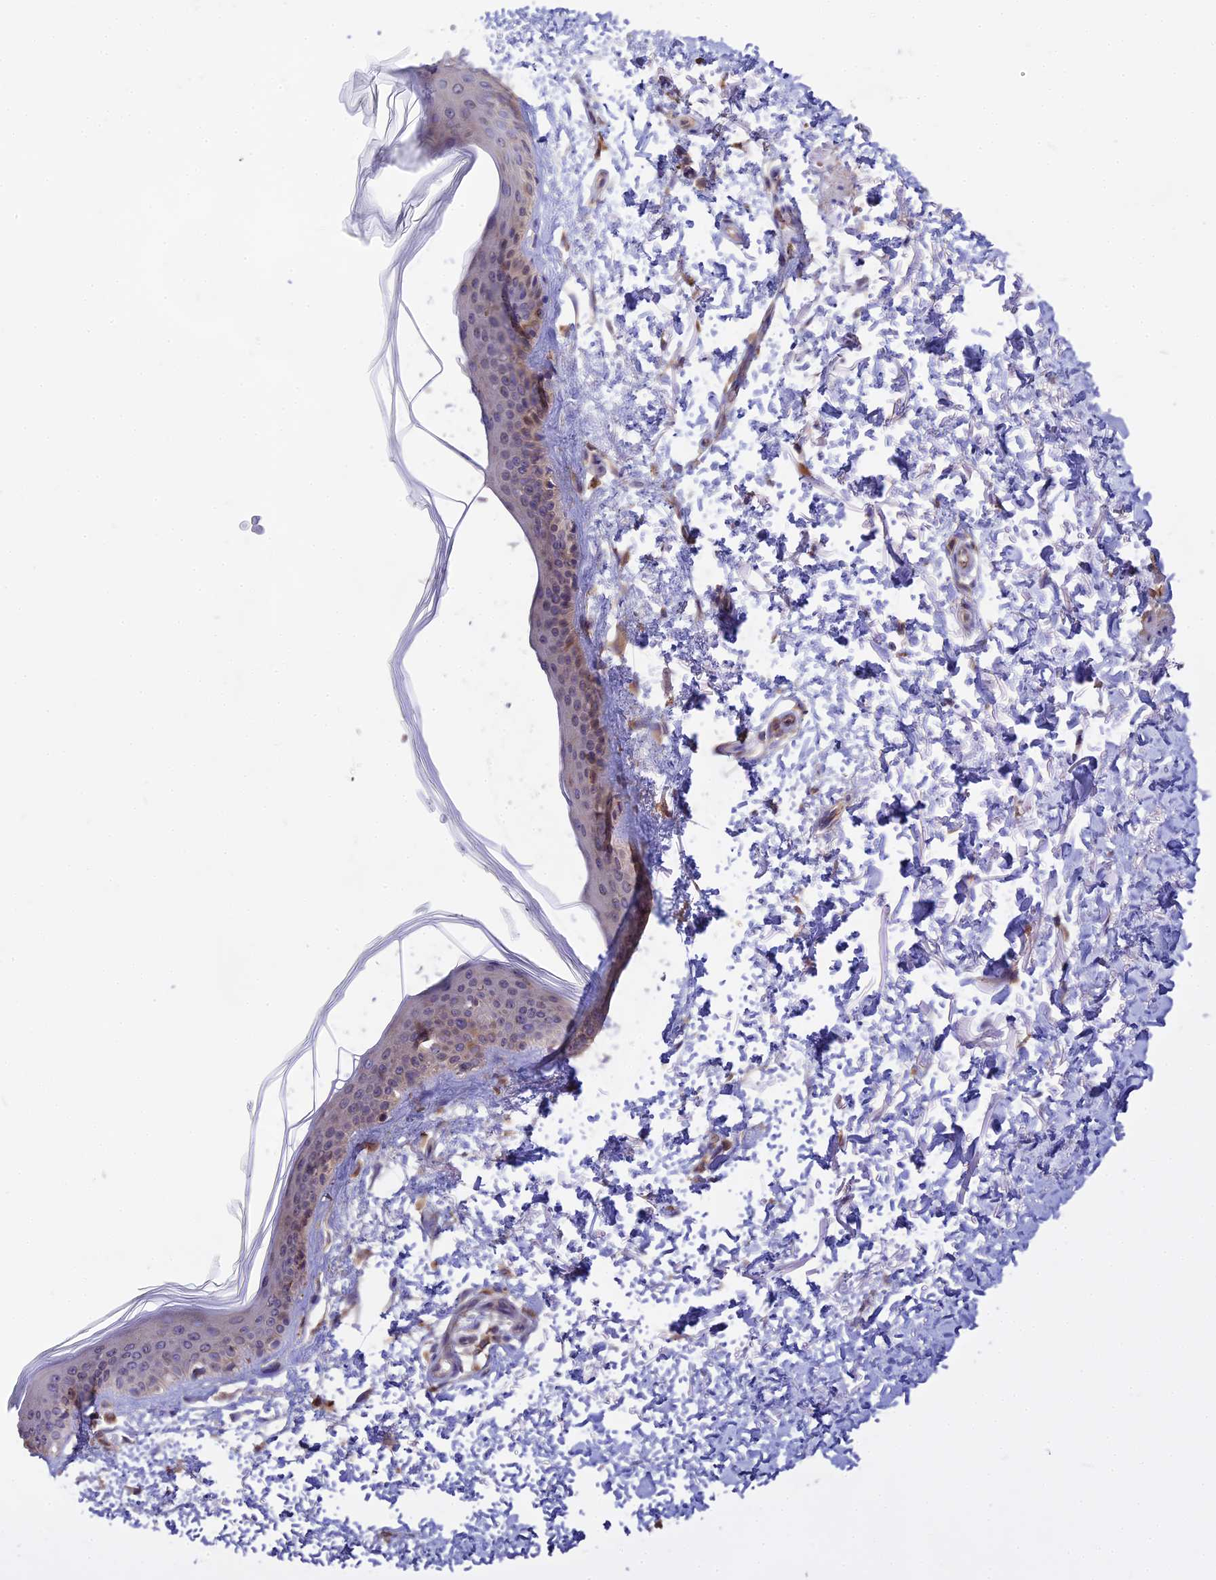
{"staining": {"intensity": "weak", "quantity": ">75%", "location": "cytoplasmic/membranous"}, "tissue": "skin", "cell_type": "Fibroblasts", "image_type": "normal", "snomed": [{"axis": "morphology", "description": "Normal tissue, NOS"}, {"axis": "topography", "description": "Skin"}], "caption": "Immunohistochemistry (IHC) photomicrograph of unremarkable skin: human skin stained using immunohistochemistry exhibits low levels of weak protein expression localized specifically in the cytoplasmic/membranous of fibroblasts, appearing as a cytoplasmic/membranous brown color.", "gene": "NUDT8", "patient": {"sex": "male", "age": 66}}